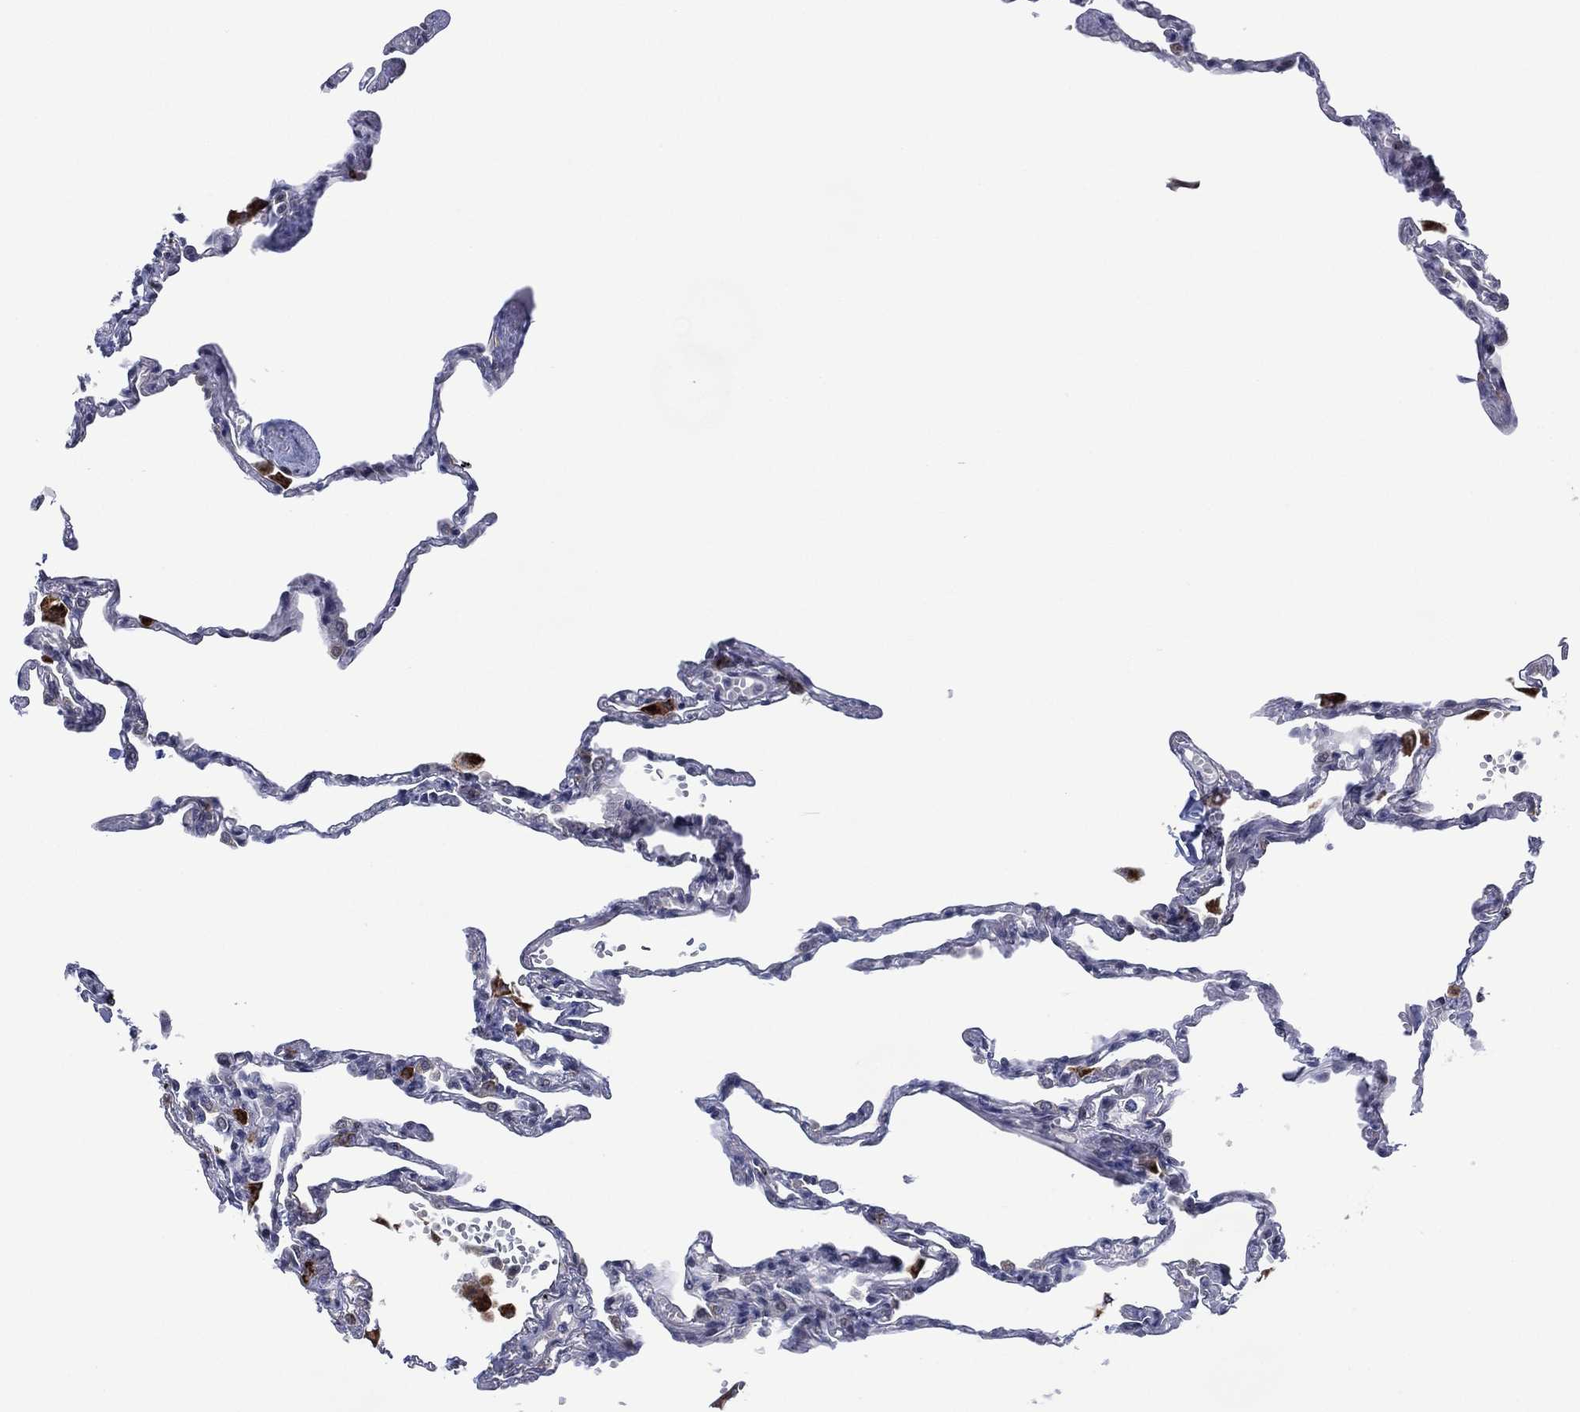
{"staining": {"intensity": "negative", "quantity": "none", "location": "none"}, "tissue": "lung", "cell_type": "Alveolar cells", "image_type": "normal", "snomed": [{"axis": "morphology", "description": "Normal tissue, NOS"}, {"axis": "topography", "description": "Lung"}], "caption": "Immunohistochemistry micrograph of benign lung: human lung stained with DAB displays no significant protein staining in alveolar cells. (DAB (3,3'-diaminobenzidine) IHC, high magnification).", "gene": "DPP4", "patient": {"sex": "male", "age": 78}}